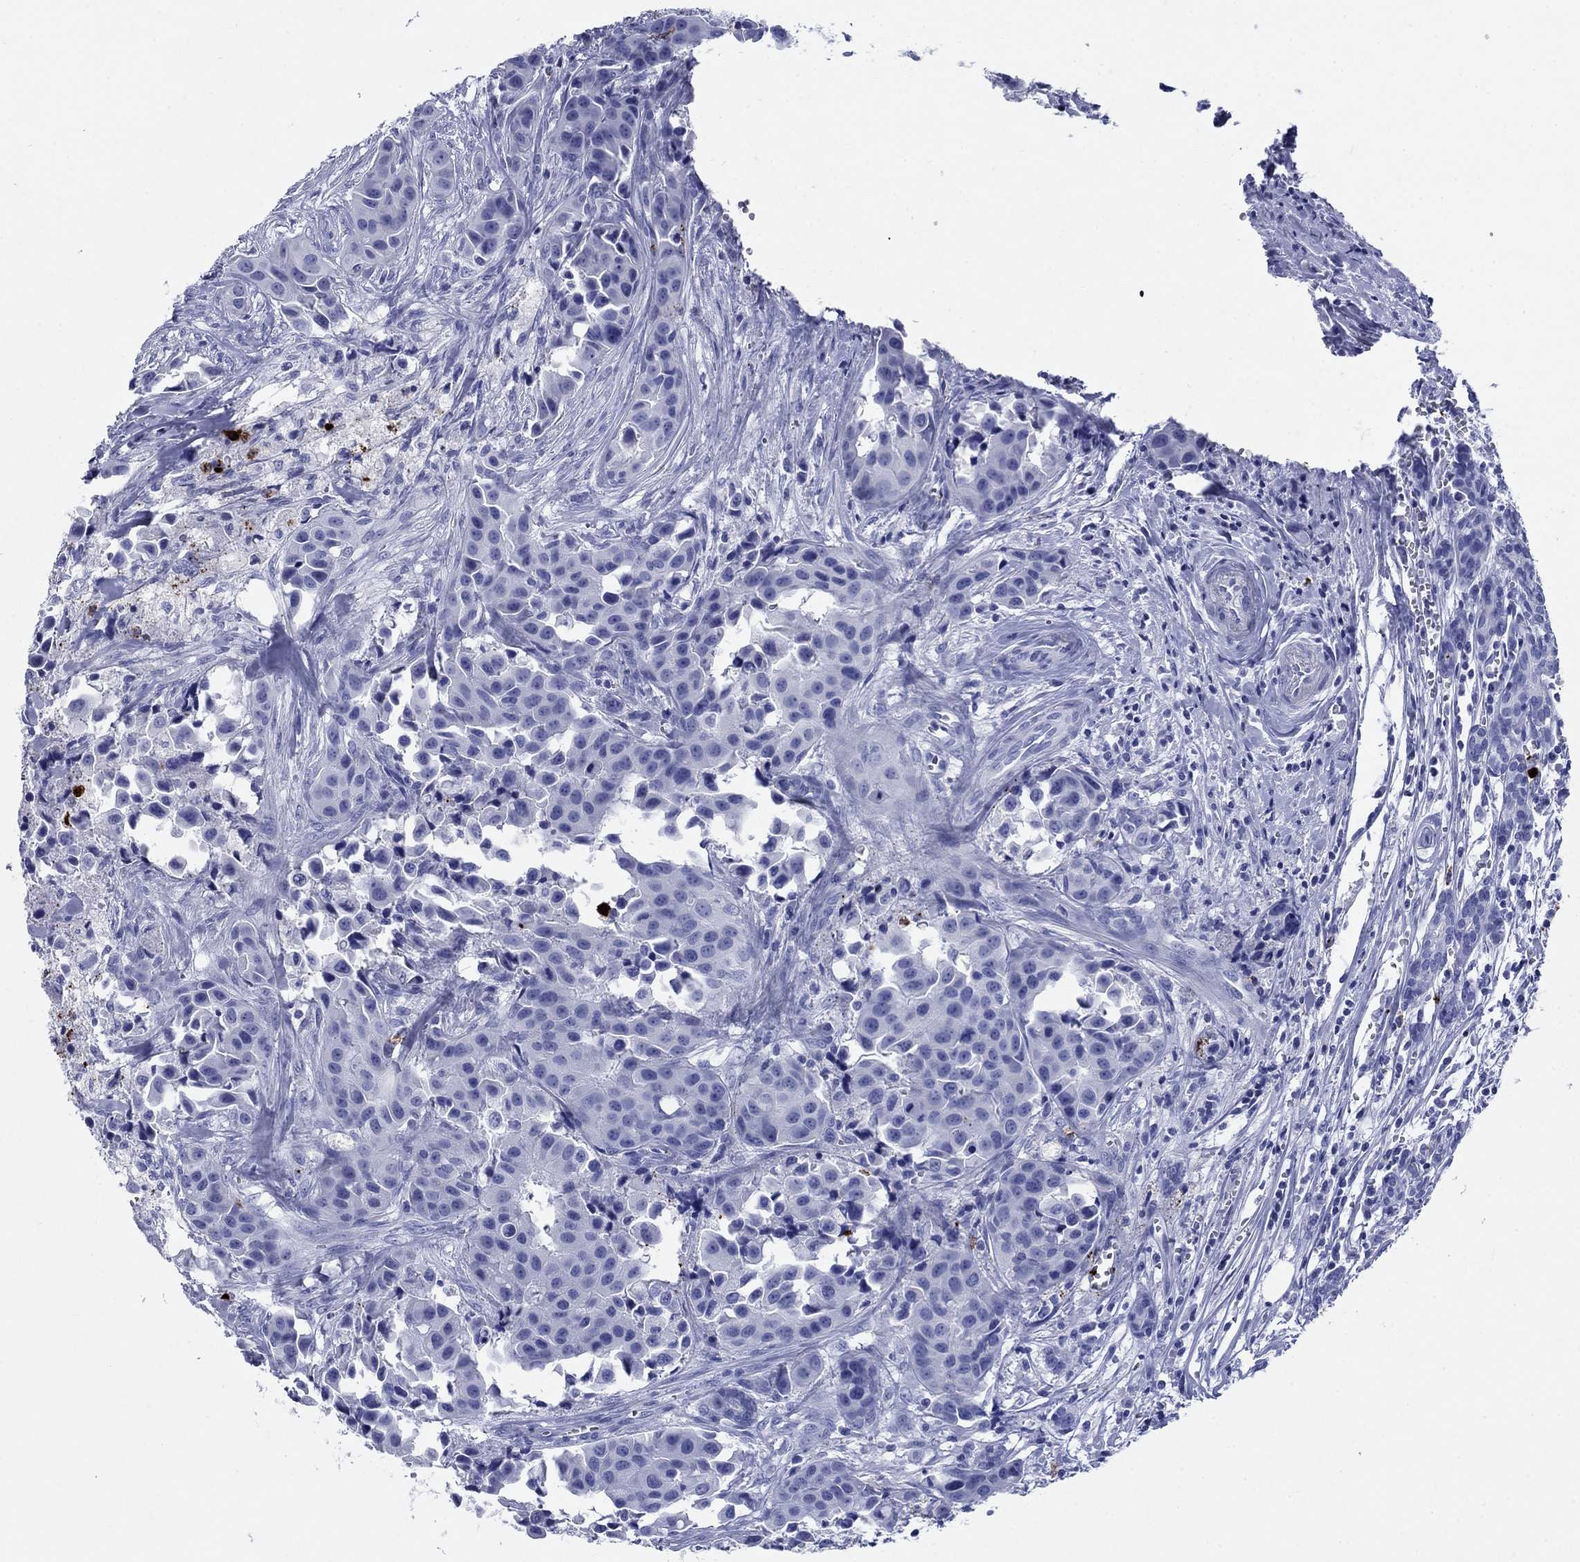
{"staining": {"intensity": "negative", "quantity": "none", "location": "none"}, "tissue": "head and neck cancer", "cell_type": "Tumor cells", "image_type": "cancer", "snomed": [{"axis": "morphology", "description": "Adenocarcinoma, NOS"}, {"axis": "topography", "description": "Head-Neck"}], "caption": "Immunohistochemistry (IHC) histopathology image of neoplastic tissue: human head and neck adenocarcinoma stained with DAB displays no significant protein positivity in tumor cells. (Brightfield microscopy of DAB (3,3'-diaminobenzidine) immunohistochemistry (IHC) at high magnification).", "gene": "AZU1", "patient": {"sex": "male", "age": 76}}